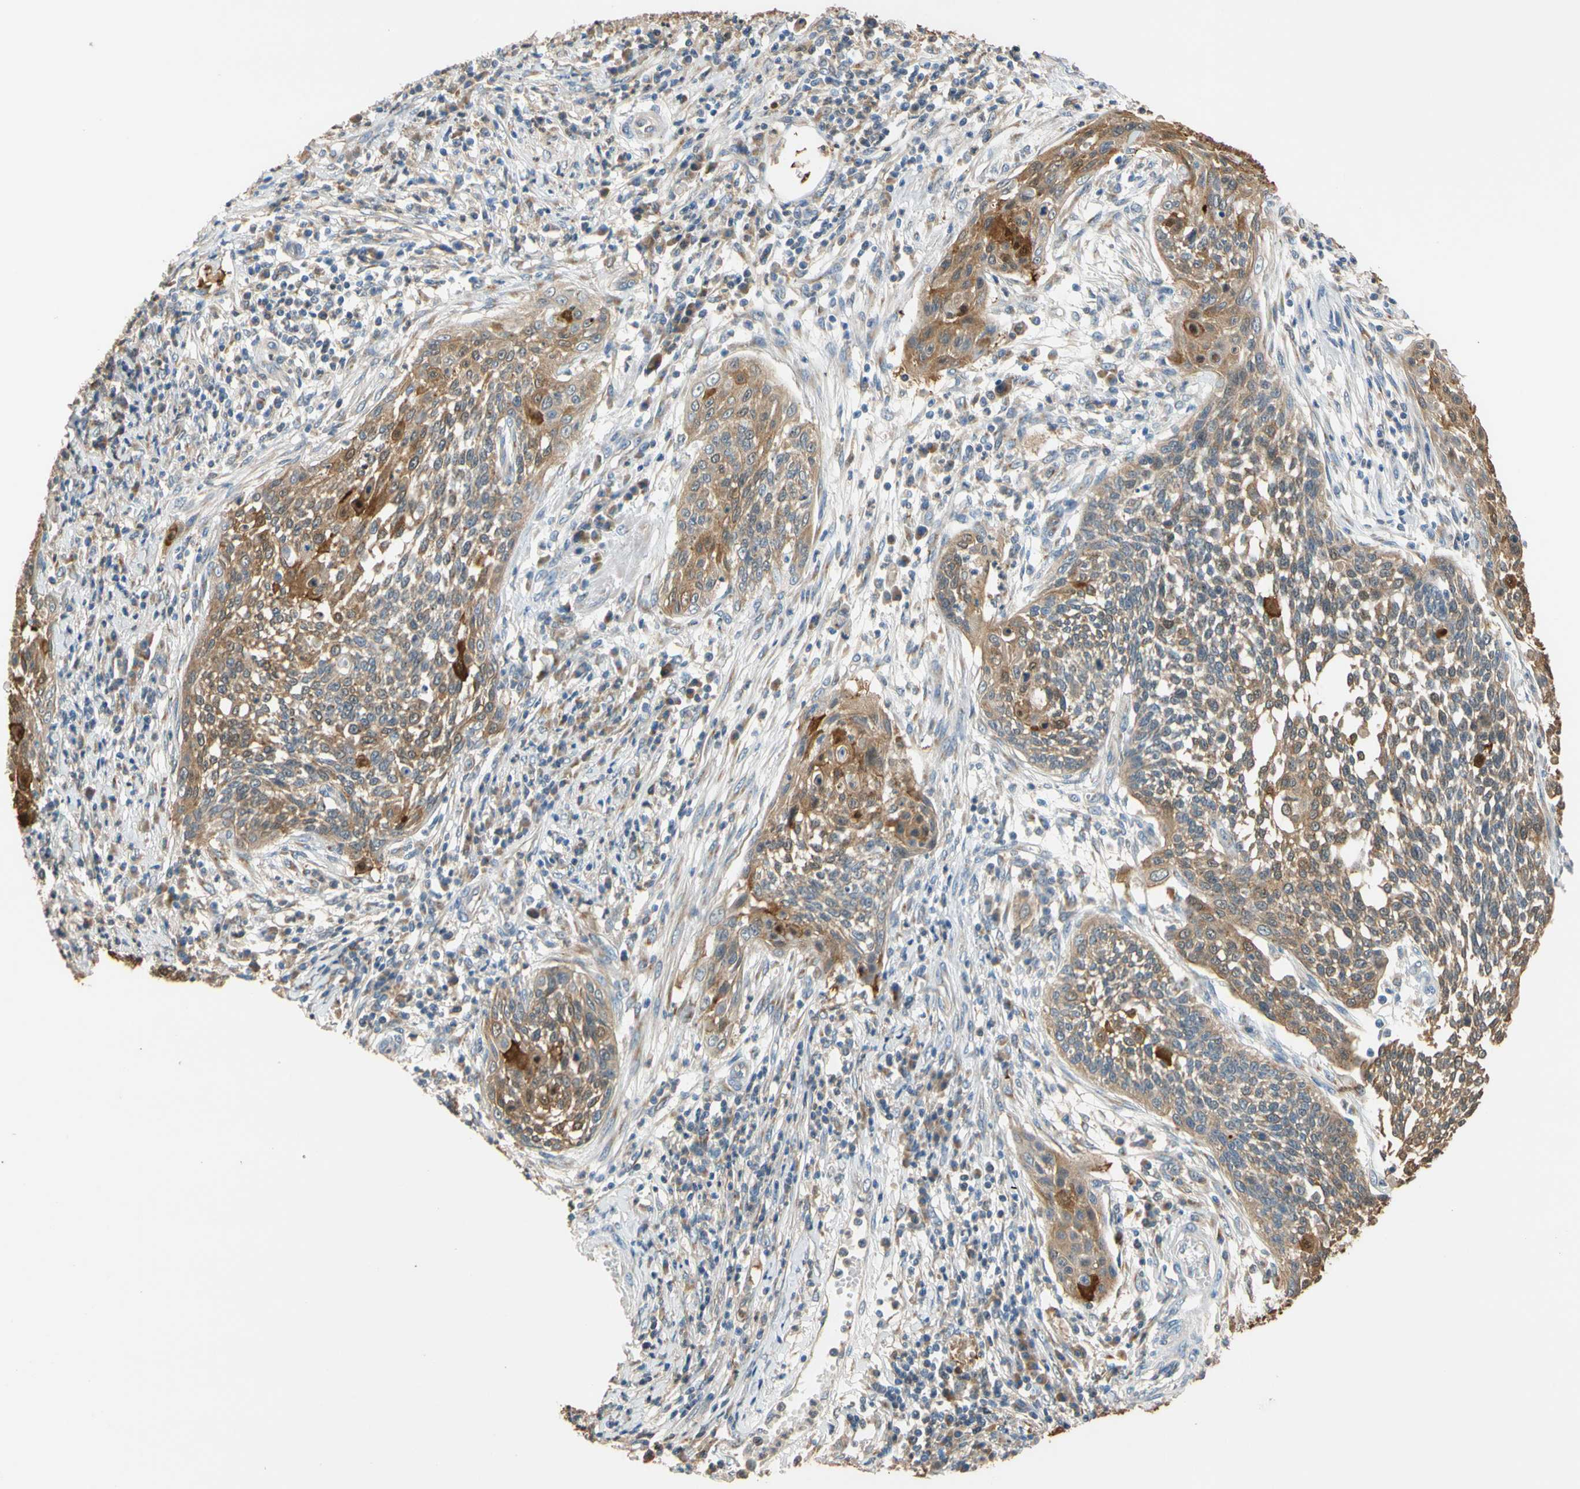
{"staining": {"intensity": "moderate", "quantity": "<25%", "location": "cytoplasmic/membranous,nuclear"}, "tissue": "cervical cancer", "cell_type": "Tumor cells", "image_type": "cancer", "snomed": [{"axis": "morphology", "description": "Squamous cell carcinoma, NOS"}, {"axis": "topography", "description": "Cervix"}], "caption": "The immunohistochemical stain shows moderate cytoplasmic/membranous and nuclear expression in tumor cells of cervical cancer (squamous cell carcinoma) tissue.", "gene": "GPSM2", "patient": {"sex": "female", "age": 34}}